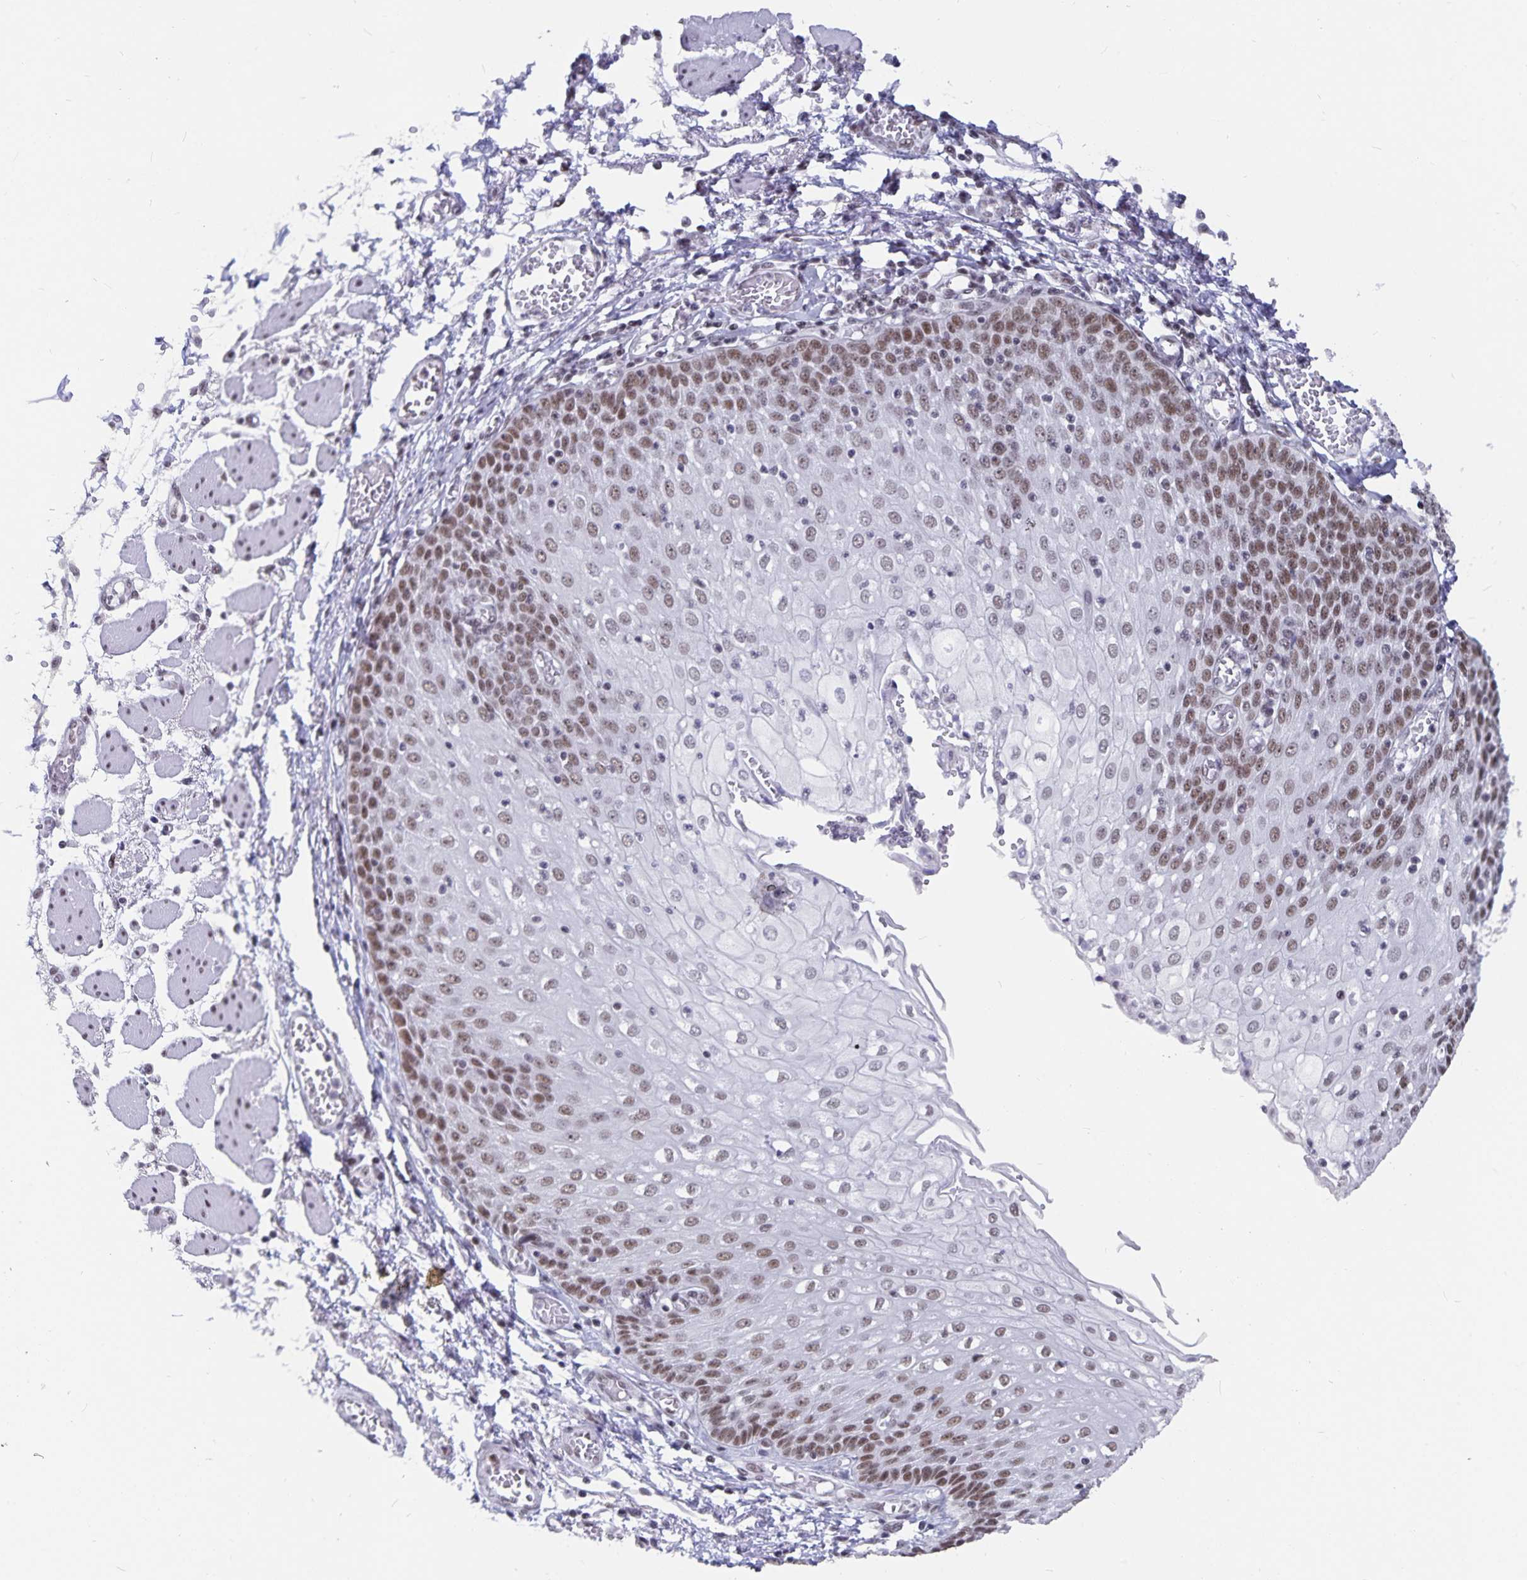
{"staining": {"intensity": "moderate", "quantity": ">75%", "location": "nuclear"}, "tissue": "esophagus", "cell_type": "Squamous epithelial cells", "image_type": "normal", "snomed": [{"axis": "morphology", "description": "Normal tissue, NOS"}, {"axis": "morphology", "description": "Adenocarcinoma, NOS"}, {"axis": "topography", "description": "Esophagus"}], "caption": "Immunohistochemistry of normal esophagus demonstrates medium levels of moderate nuclear expression in about >75% of squamous epithelial cells. The protein is shown in brown color, while the nuclei are stained blue.", "gene": "PBX2", "patient": {"sex": "male", "age": 81}}